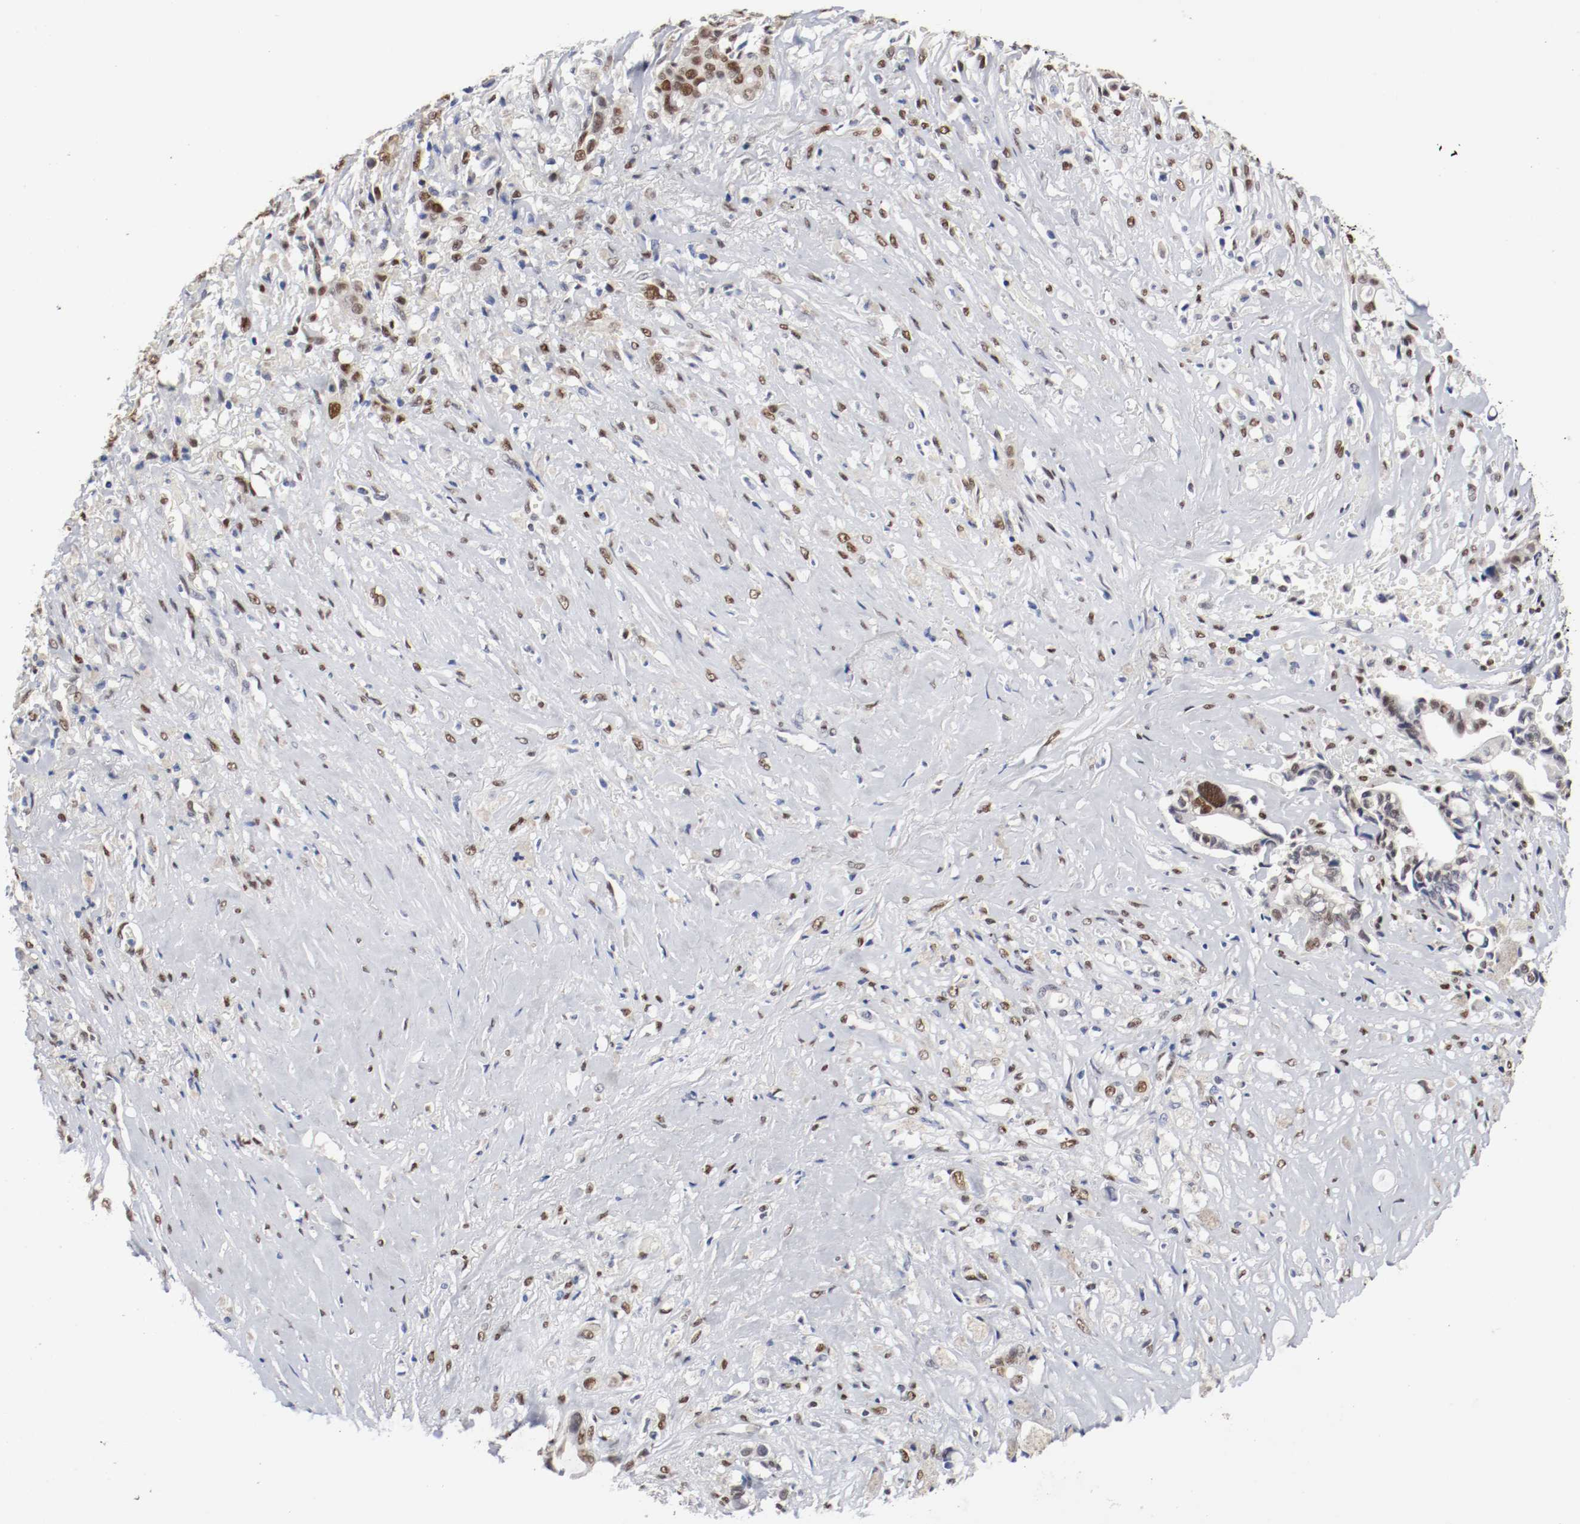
{"staining": {"intensity": "moderate", "quantity": ">75%", "location": "nuclear"}, "tissue": "liver cancer", "cell_type": "Tumor cells", "image_type": "cancer", "snomed": [{"axis": "morphology", "description": "Cholangiocarcinoma"}, {"axis": "topography", "description": "Liver"}], "caption": "The immunohistochemical stain shows moderate nuclear positivity in tumor cells of liver cancer (cholangiocarcinoma) tissue.", "gene": "FOSL2", "patient": {"sex": "female", "age": 70}}